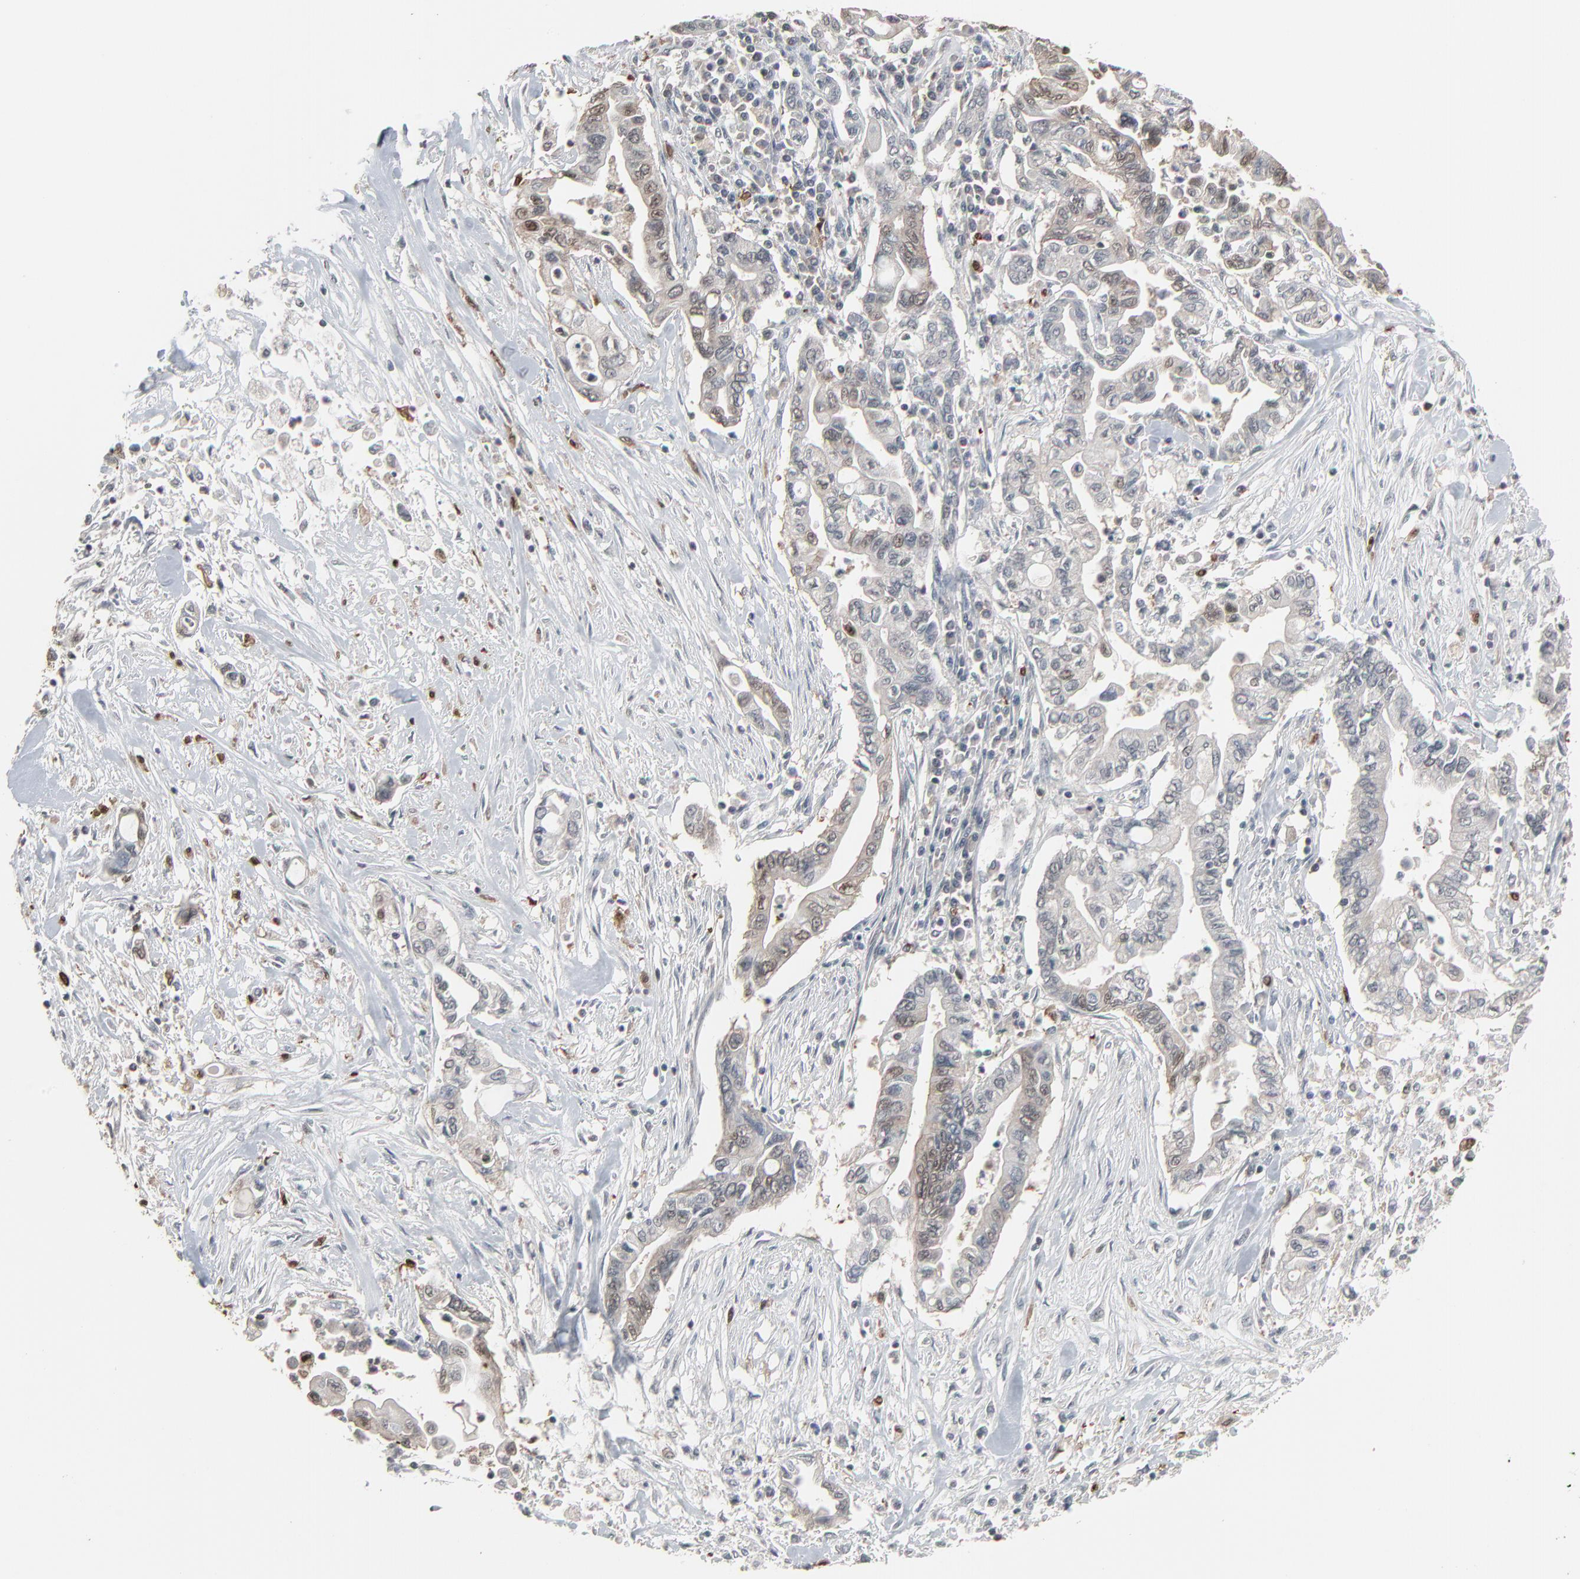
{"staining": {"intensity": "weak", "quantity": "25%-75%", "location": "cytoplasmic/membranous,nuclear"}, "tissue": "pancreatic cancer", "cell_type": "Tumor cells", "image_type": "cancer", "snomed": [{"axis": "morphology", "description": "Adenocarcinoma, NOS"}, {"axis": "topography", "description": "Pancreas"}], "caption": "DAB immunohistochemical staining of pancreatic cancer reveals weak cytoplasmic/membranous and nuclear protein positivity in approximately 25%-75% of tumor cells.", "gene": "DOCK8", "patient": {"sex": "female", "age": 57}}